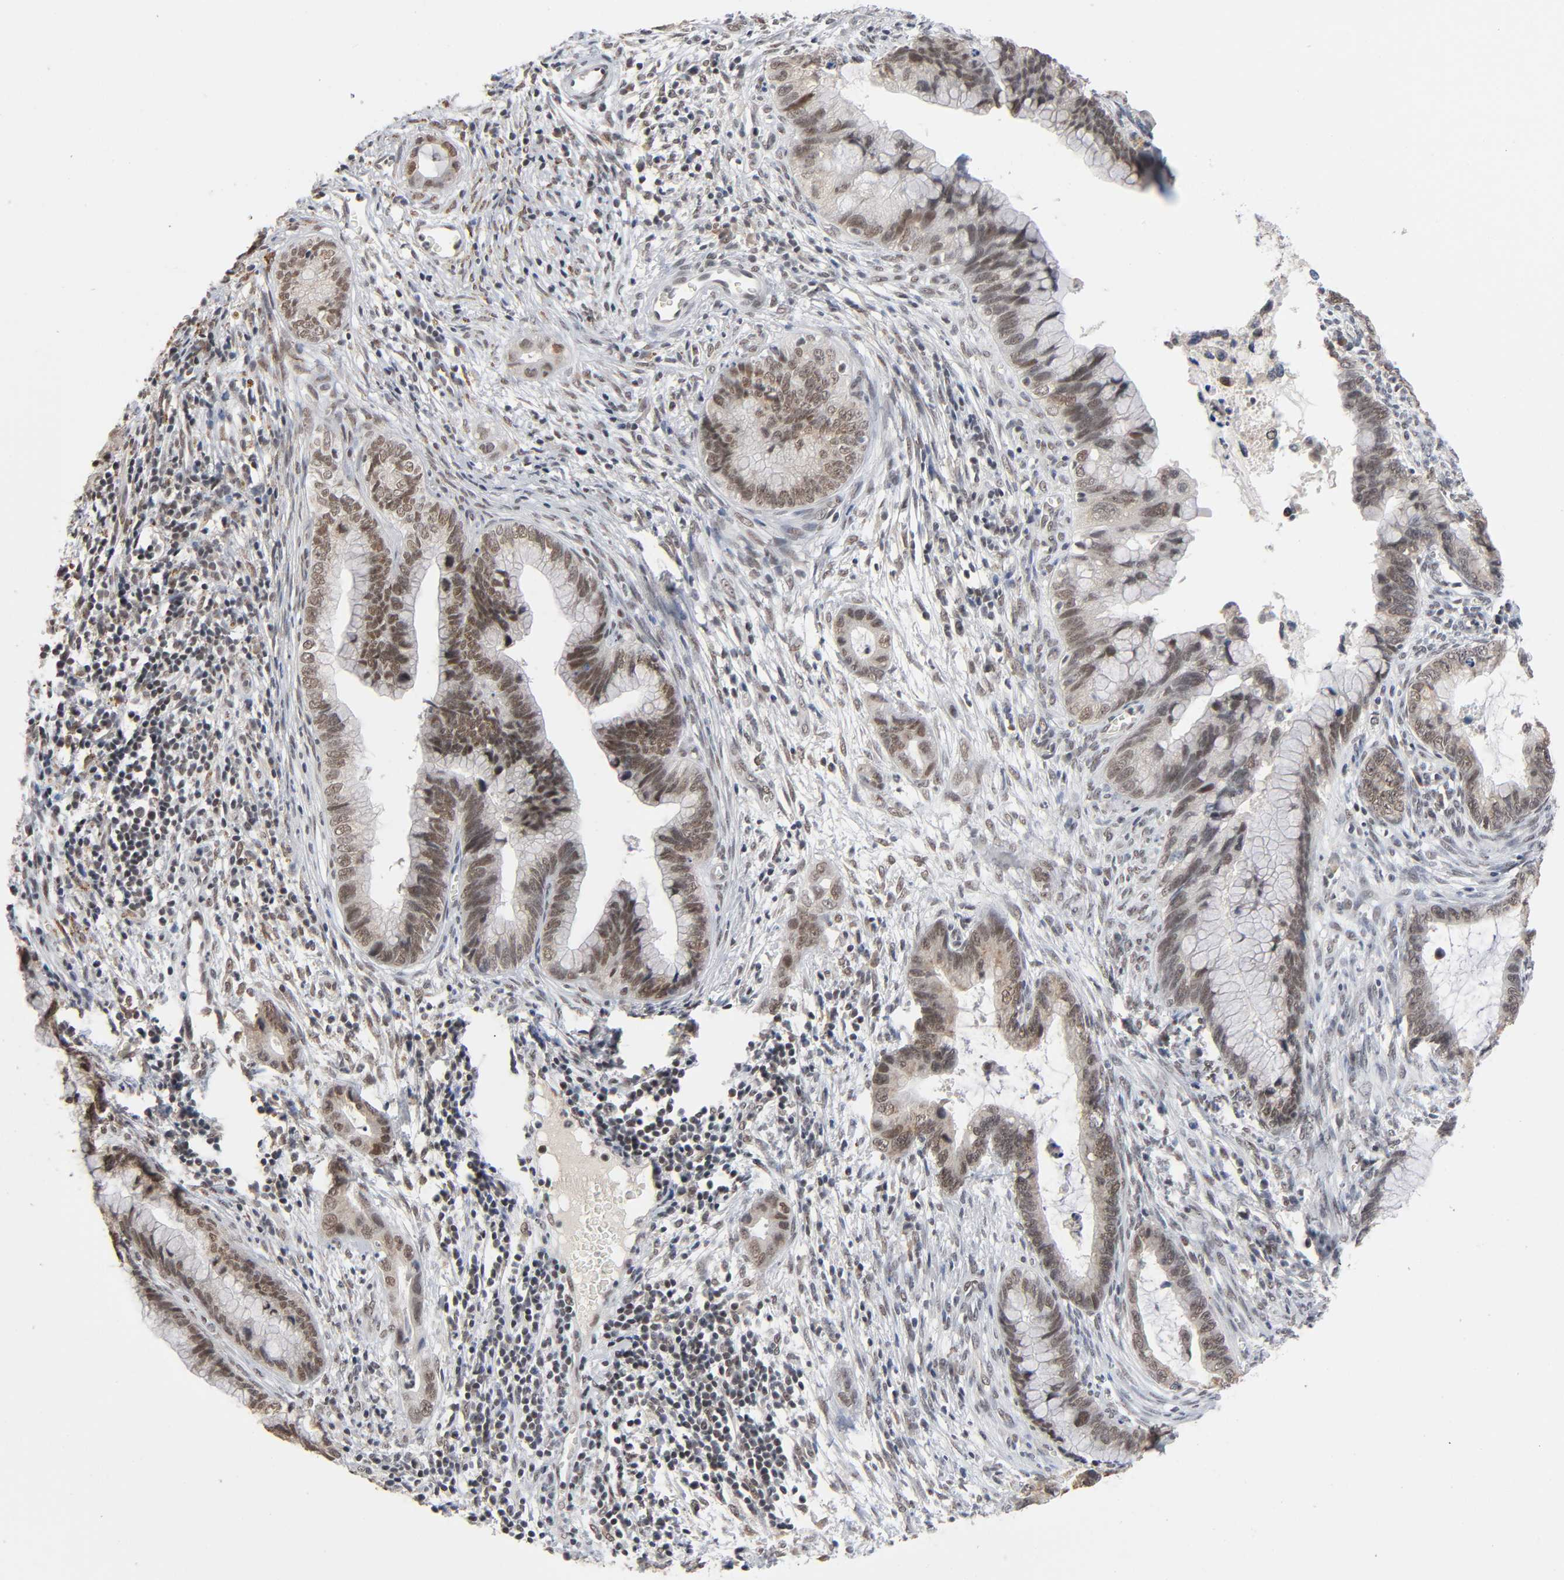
{"staining": {"intensity": "moderate", "quantity": ">75%", "location": "nuclear"}, "tissue": "cervical cancer", "cell_type": "Tumor cells", "image_type": "cancer", "snomed": [{"axis": "morphology", "description": "Adenocarcinoma, NOS"}, {"axis": "topography", "description": "Cervix"}], "caption": "Protein staining of cervical cancer tissue shows moderate nuclear expression in about >75% of tumor cells.", "gene": "ZNF384", "patient": {"sex": "female", "age": 44}}